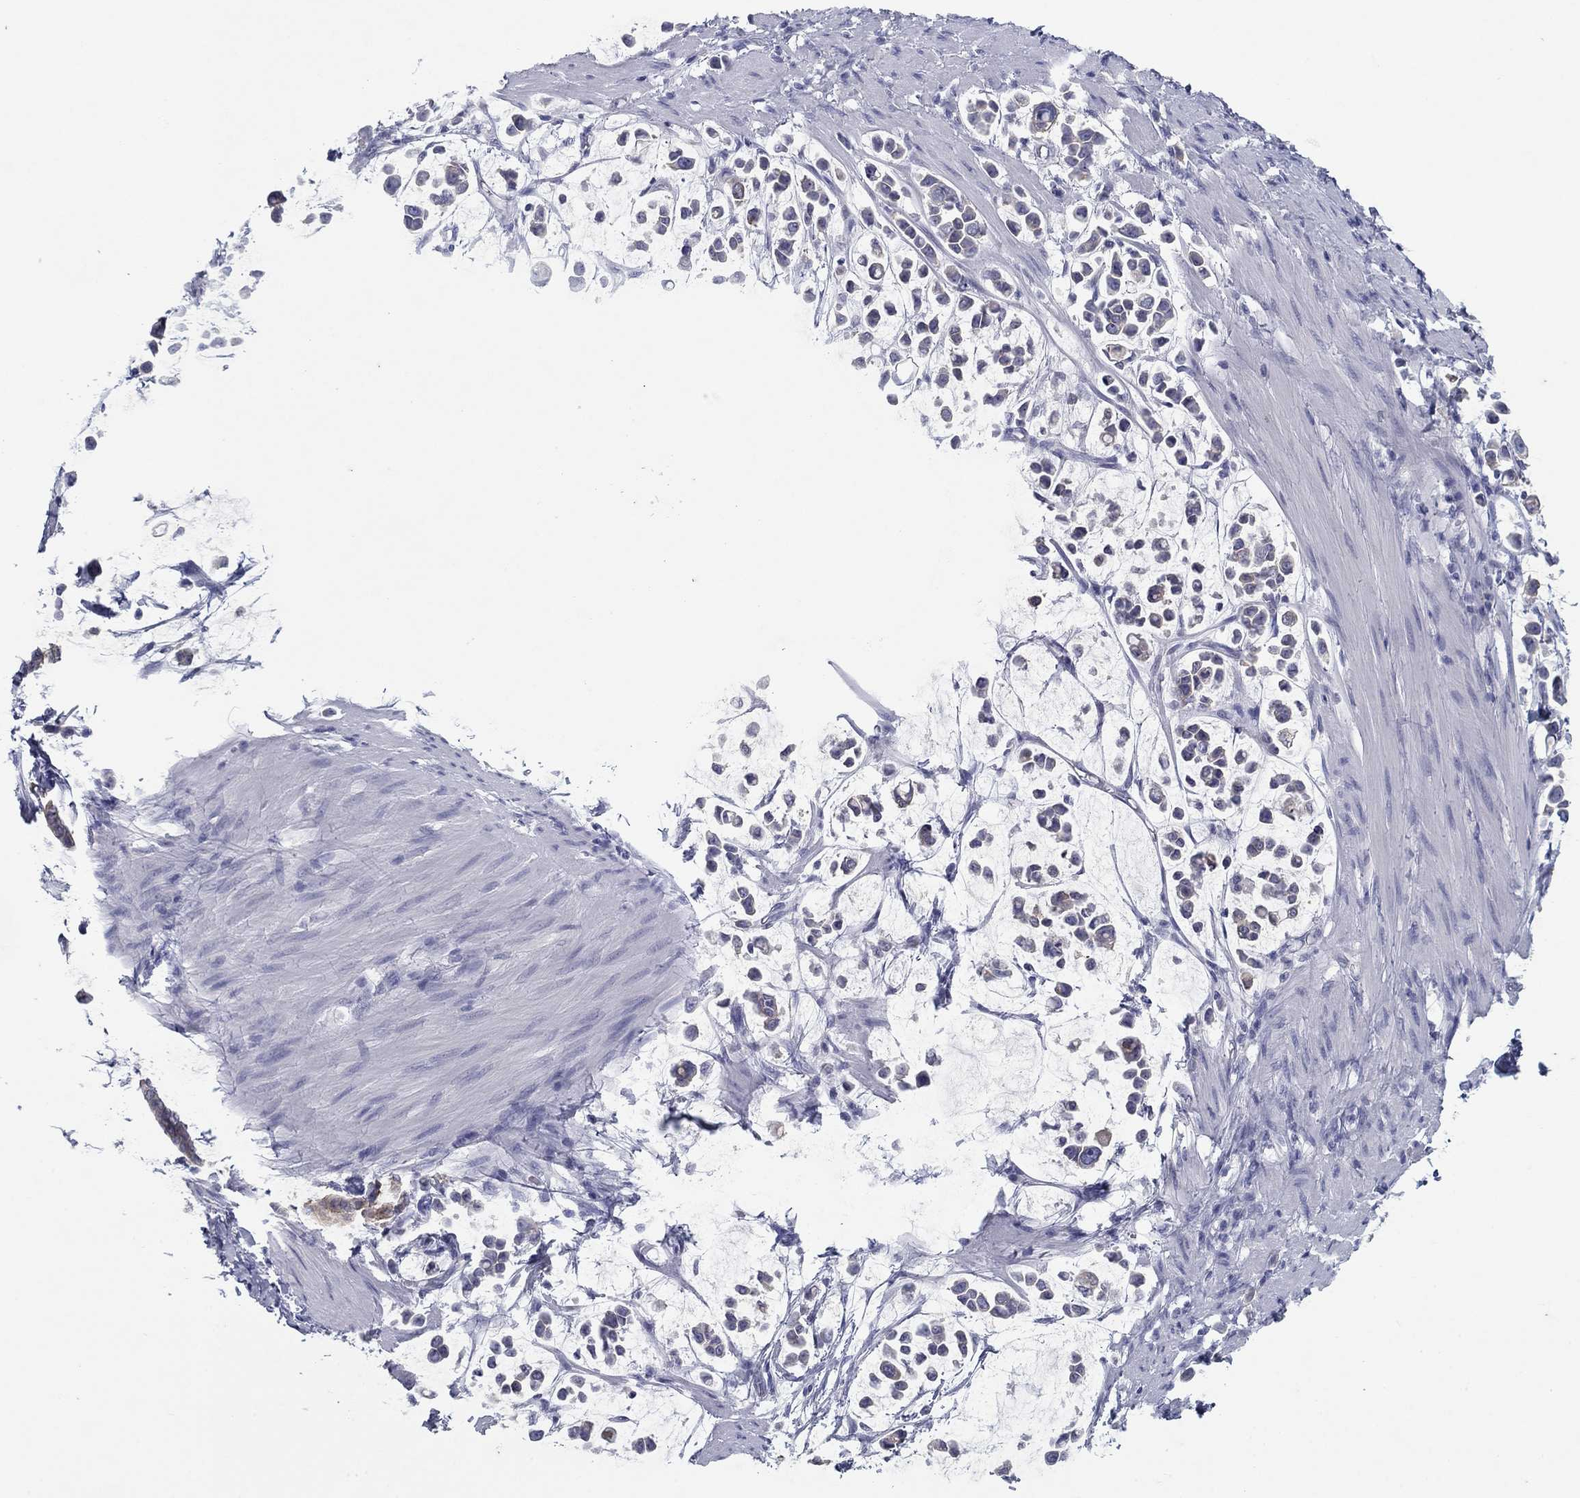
{"staining": {"intensity": "negative", "quantity": "none", "location": "none"}, "tissue": "stomach cancer", "cell_type": "Tumor cells", "image_type": "cancer", "snomed": [{"axis": "morphology", "description": "Adenocarcinoma, NOS"}, {"axis": "topography", "description": "Stomach"}], "caption": "IHC histopathology image of stomach adenocarcinoma stained for a protein (brown), which exhibits no staining in tumor cells.", "gene": "PLS1", "patient": {"sex": "male", "age": 82}}